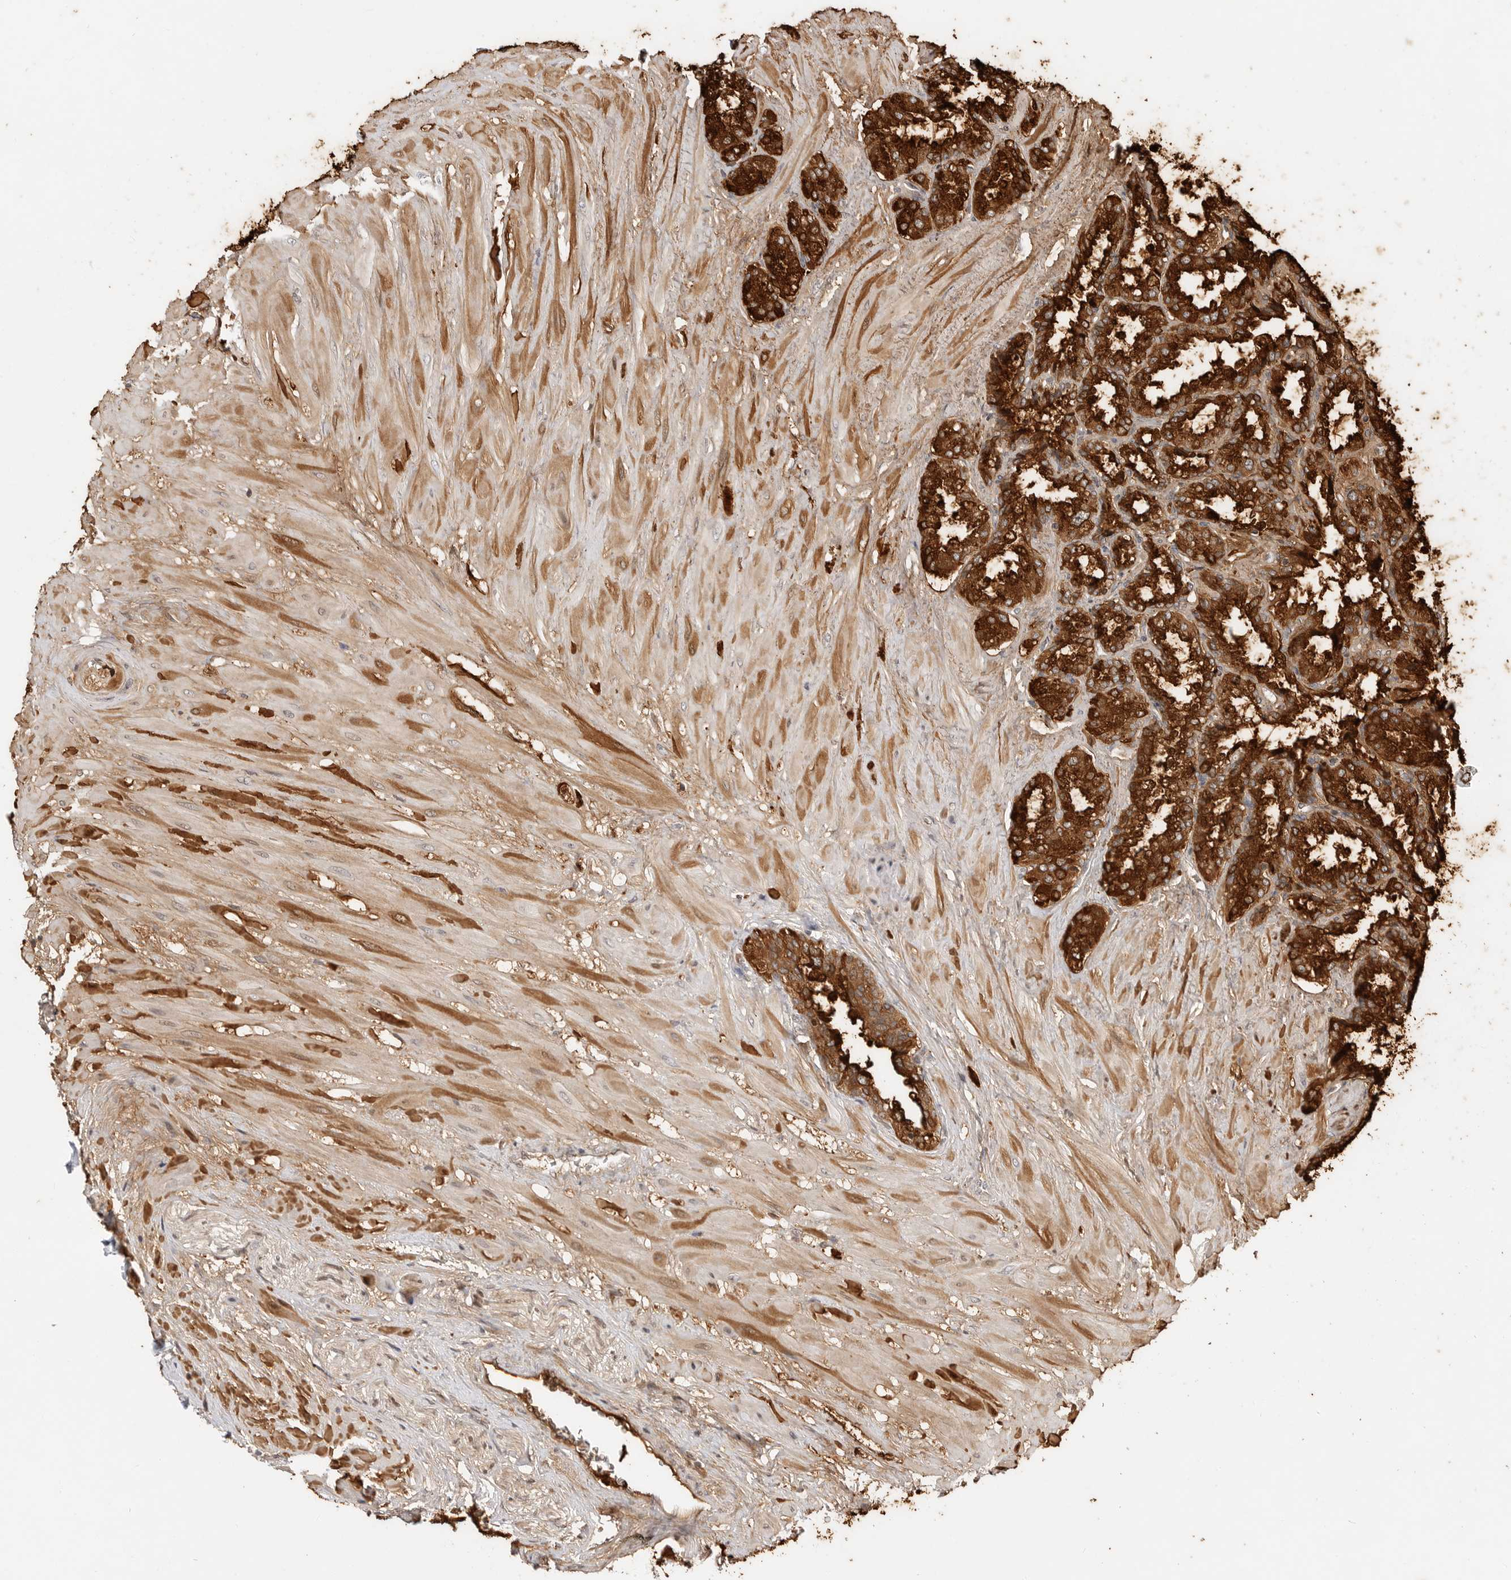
{"staining": {"intensity": "strong", "quantity": ">75%", "location": "cytoplasmic/membranous"}, "tissue": "seminal vesicle", "cell_type": "Glandular cells", "image_type": "normal", "snomed": [{"axis": "morphology", "description": "Normal tissue, NOS"}, {"axis": "topography", "description": "Seminal veicle"}], "caption": "Immunohistochemical staining of benign human seminal vesicle displays strong cytoplasmic/membranous protein expression in approximately >75% of glandular cells. The protein of interest is stained brown, and the nuclei are stained in blue (DAB IHC with brightfield microscopy, high magnification).", "gene": "CSNK1G3", "patient": {"sex": "male", "age": 46}}